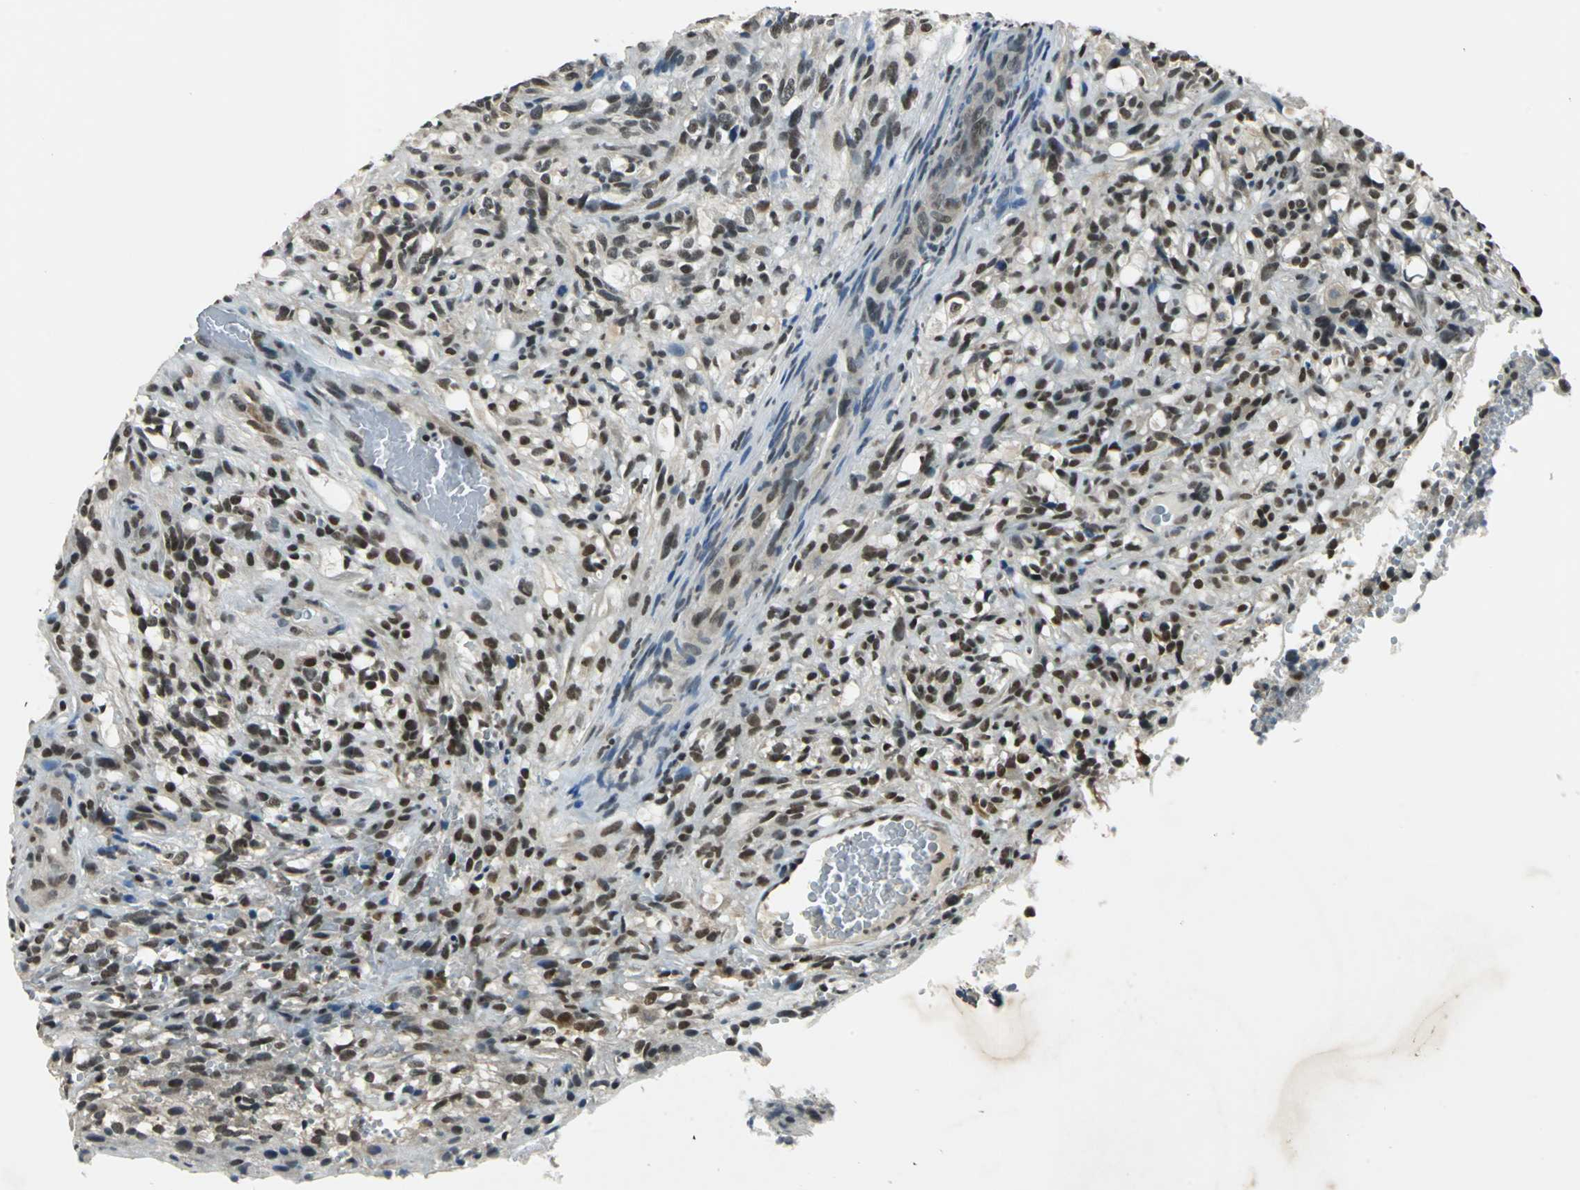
{"staining": {"intensity": "strong", "quantity": ">75%", "location": "nuclear"}, "tissue": "glioma", "cell_type": "Tumor cells", "image_type": "cancer", "snomed": [{"axis": "morphology", "description": "Normal tissue, NOS"}, {"axis": "morphology", "description": "Glioma, malignant, High grade"}, {"axis": "topography", "description": "Cerebral cortex"}], "caption": "Immunohistochemical staining of glioma displays high levels of strong nuclear protein expression in approximately >75% of tumor cells.", "gene": "RBM14", "patient": {"sex": "male", "age": 75}}